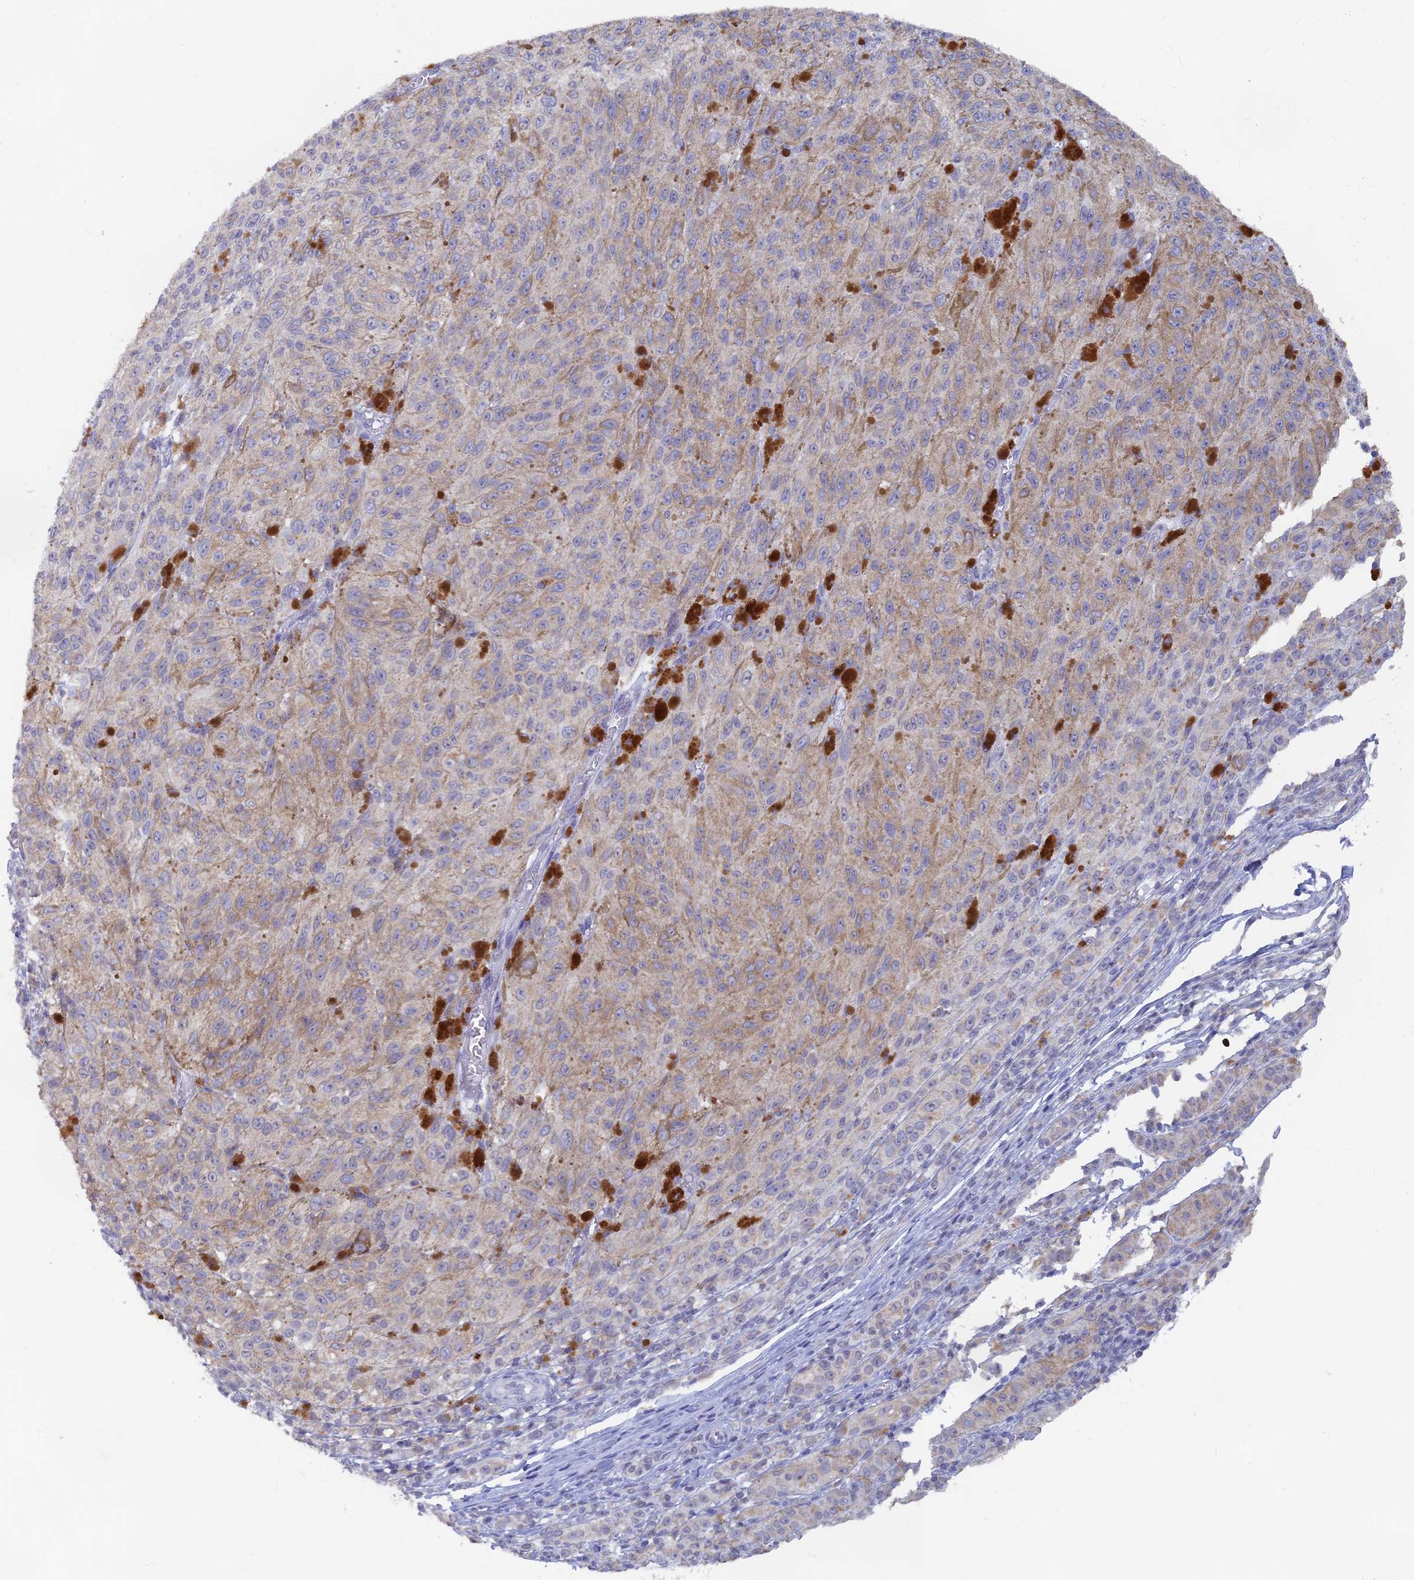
{"staining": {"intensity": "weak", "quantity": "<25%", "location": "cytoplasmic/membranous"}, "tissue": "melanoma", "cell_type": "Tumor cells", "image_type": "cancer", "snomed": [{"axis": "morphology", "description": "Malignant melanoma, NOS"}, {"axis": "topography", "description": "Skin"}], "caption": "This micrograph is of malignant melanoma stained with IHC to label a protein in brown with the nuclei are counter-stained blue. There is no positivity in tumor cells.", "gene": "LRIF1", "patient": {"sex": "female", "age": 52}}